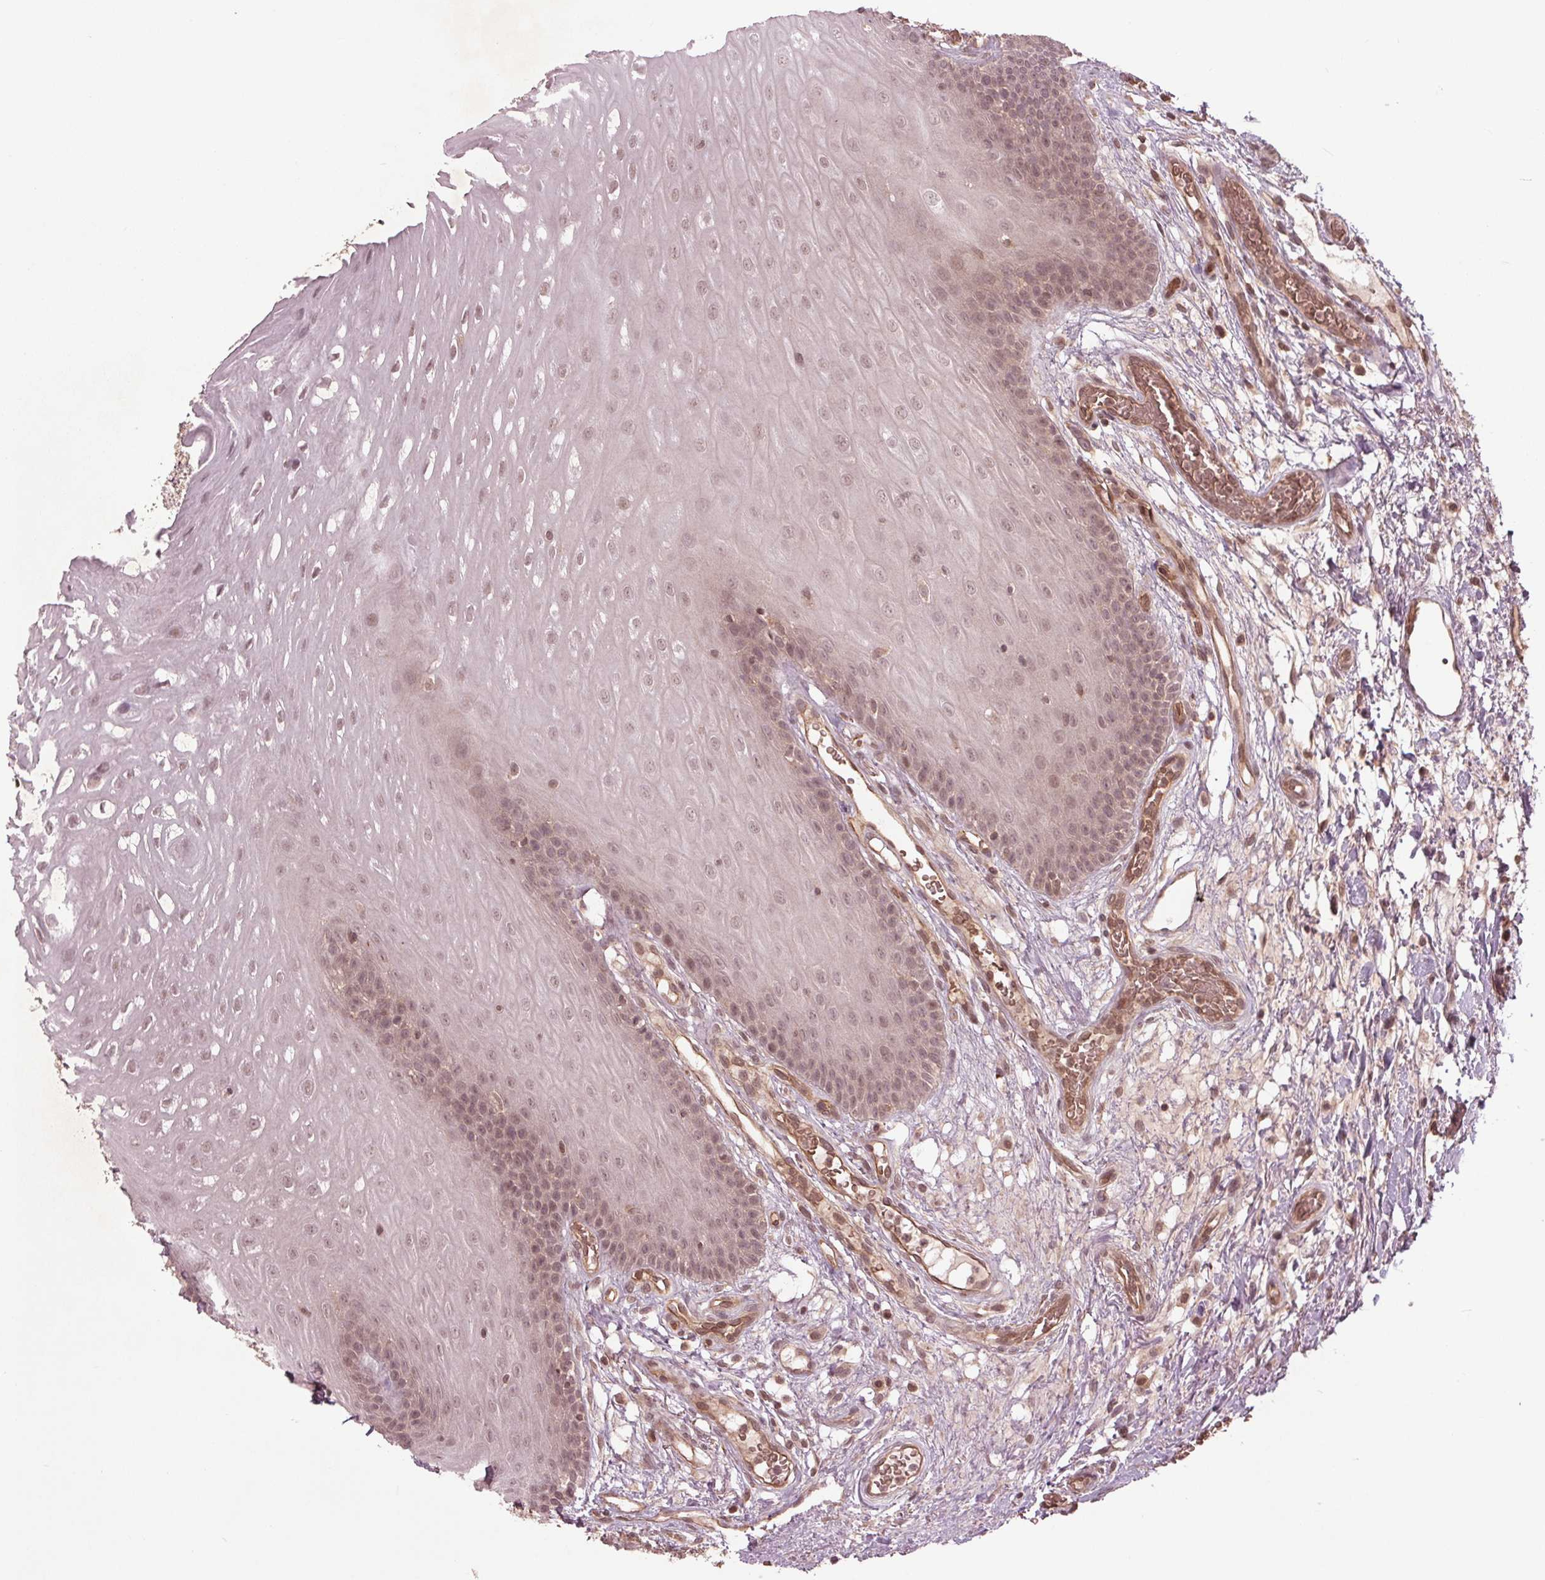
{"staining": {"intensity": "weak", "quantity": "25%-75%", "location": "cytoplasmic/membranous,nuclear"}, "tissue": "oral mucosa", "cell_type": "Squamous epithelial cells", "image_type": "normal", "snomed": [{"axis": "morphology", "description": "Normal tissue, NOS"}, {"axis": "morphology", "description": "Squamous cell carcinoma, NOS"}, {"axis": "topography", "description": "Oral tissue"}, {"axis": "topography", "description": "Head-Neck"}], "caption": "IHC image of benign human oral mucosa stained for a protein (brown), which reveals low levels of weak cytoplasmic/membranous,nuclear positivity in approximately 25%-75% of squamous epithelial cells.", "gene": "BTBD1", "patient": {"sex": "male", "age": 78}}